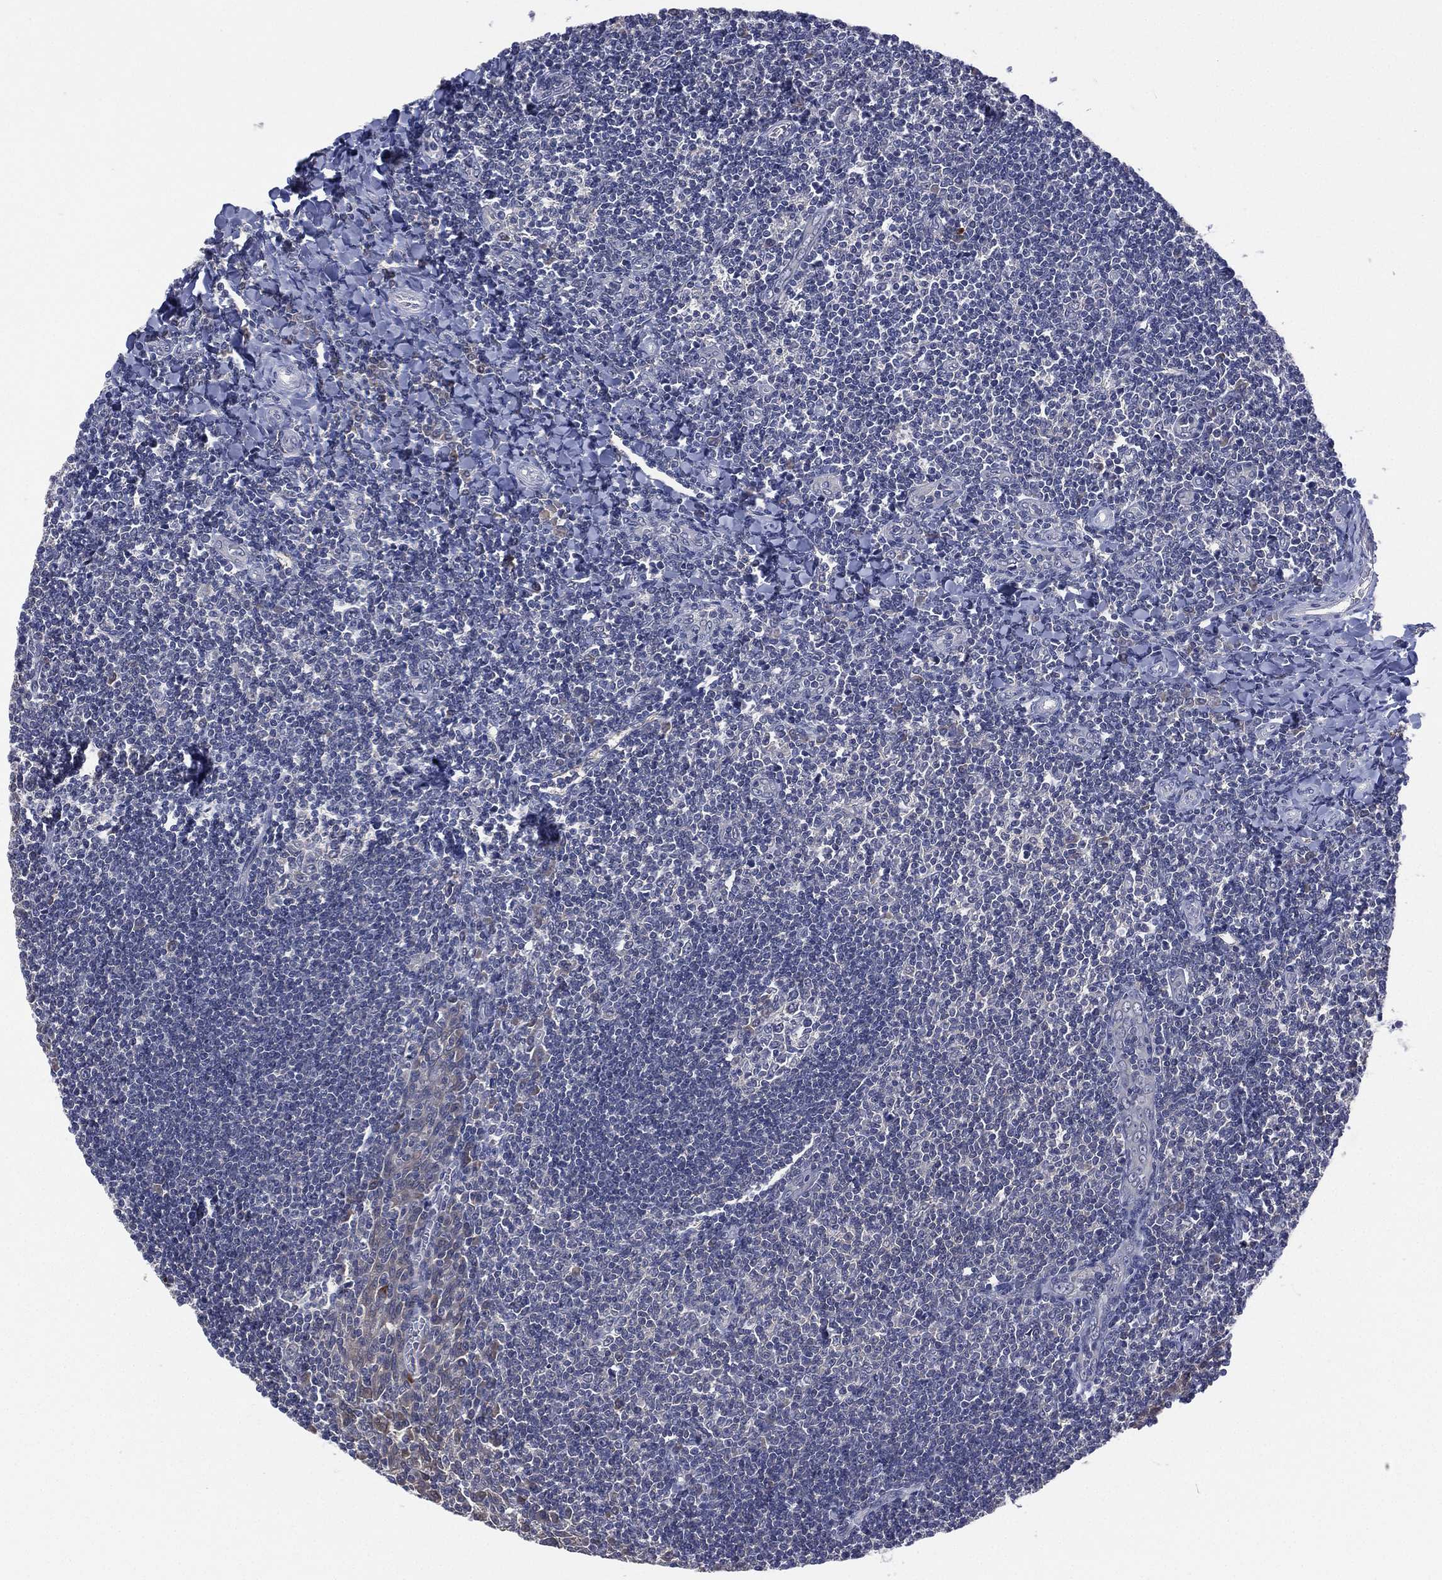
{"staining": {"intensity": "negative", "quantity": "none", "location": "none"}, "tissue": "tonsil", "cell_type": "Germinal center cells", "image_type": "normal", "snomed": [{"axis": "morphology", "description": "Normal tissue, NOS"}, {"axis": "topography", "description": "Tonsil"}], "caption": "The micrograph exhibits no significant positivity in germinal center cells of tonsil. (DAB immunohistochemistry (IHC) visualized using brightfield microscopy, high magnification).", "gene": "MPP7", "patient": {"sex": "female", "age": 12}}